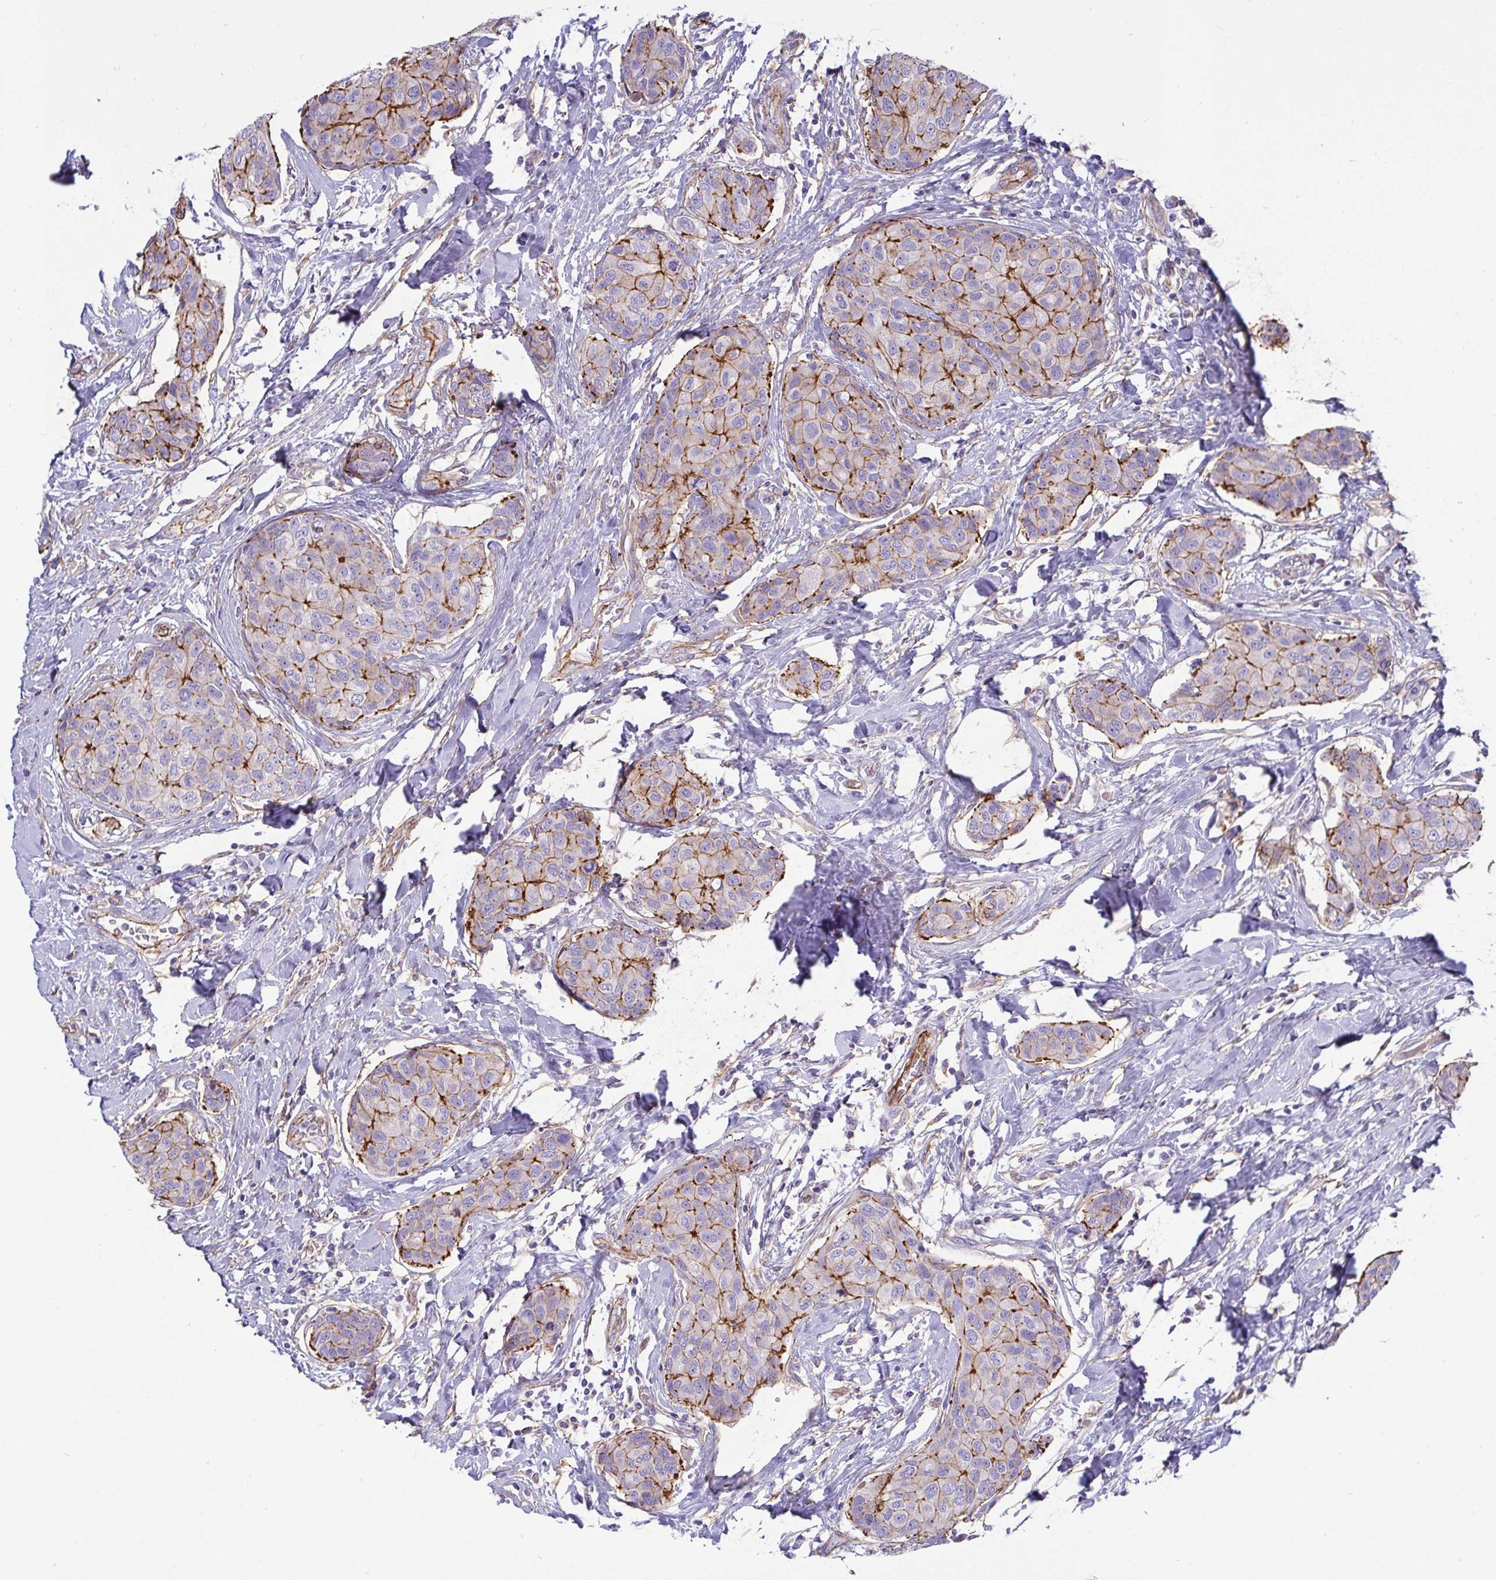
{"staining": {"intensity": "moderate", "quantity": "25%-75%", "location": "cytoplasmic/membranous"}, "tissue": "breast cancer", "cell_type": "Tumor cells", "image_type": "cancer", "snomed": [{"axis": "morphology", "description": "Duct carcinoma"}, {"axis": "topography", "description": "Breast"}], "caption": "IHC of human breast cancer reveals medium levels of moderate cytoplasmic/membranous expression in about 25%-75% of tumor cells.", "gene": "LIMA1", "patient": {"sex": "female", "age": 80}}